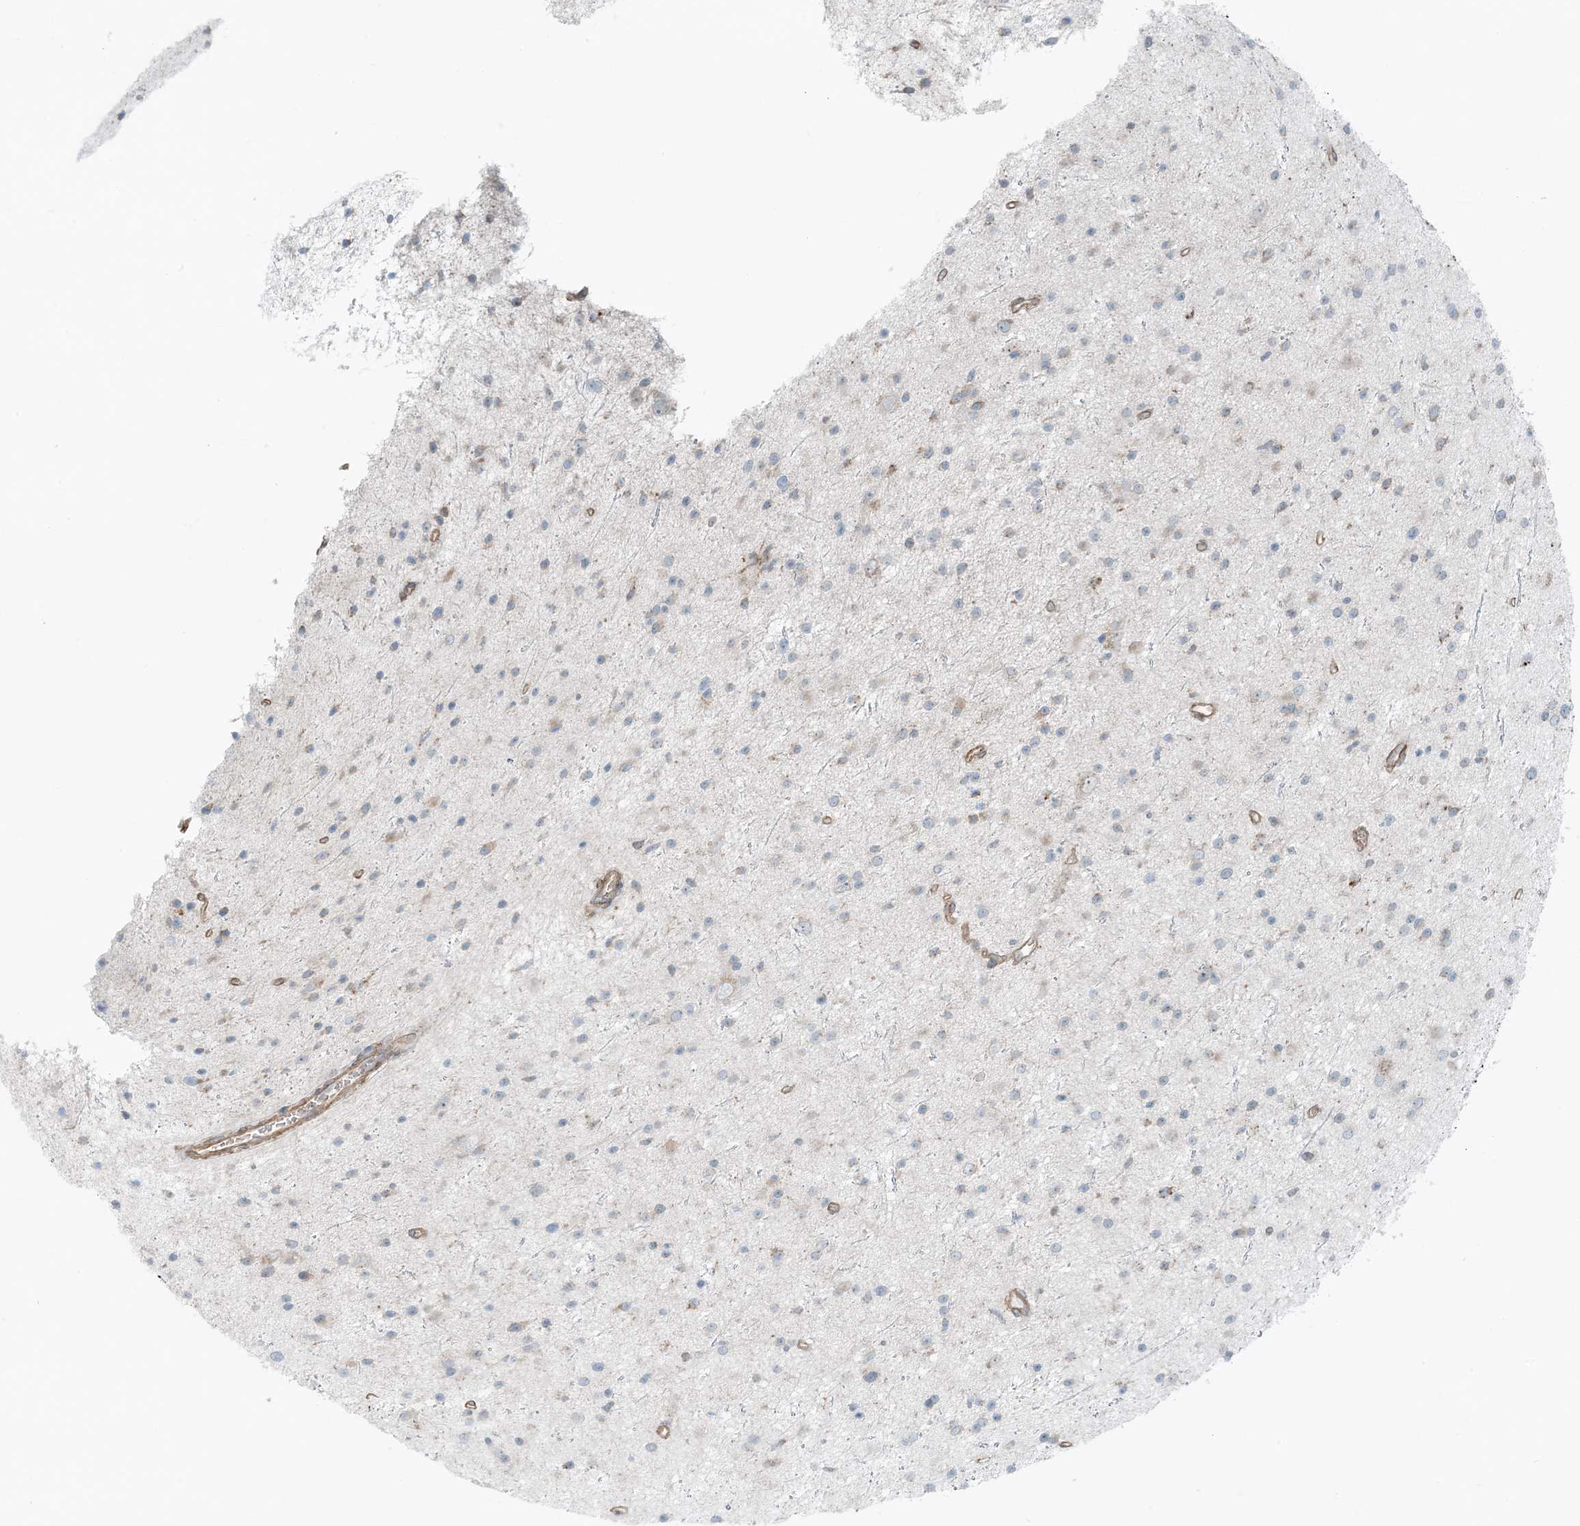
{"staining": {"intensity": "weak", "quantity": "<25%", "location": "cytoplasmic/membranous"}, "tissue": "glioma", "cell_type": "Tumor cells", "image_type": "cancer", "snomed": [{"axis": "morphology", "description": "Glioma, malignant, Low grade"}, {"axis": "topography", "description": "Cerebral cortex"}], "caption": "Protein analysis of glioma reveals no significant expression in tumor cells.", "gene": "CERKL", "patient": {"sex": "female", "age": 39}}